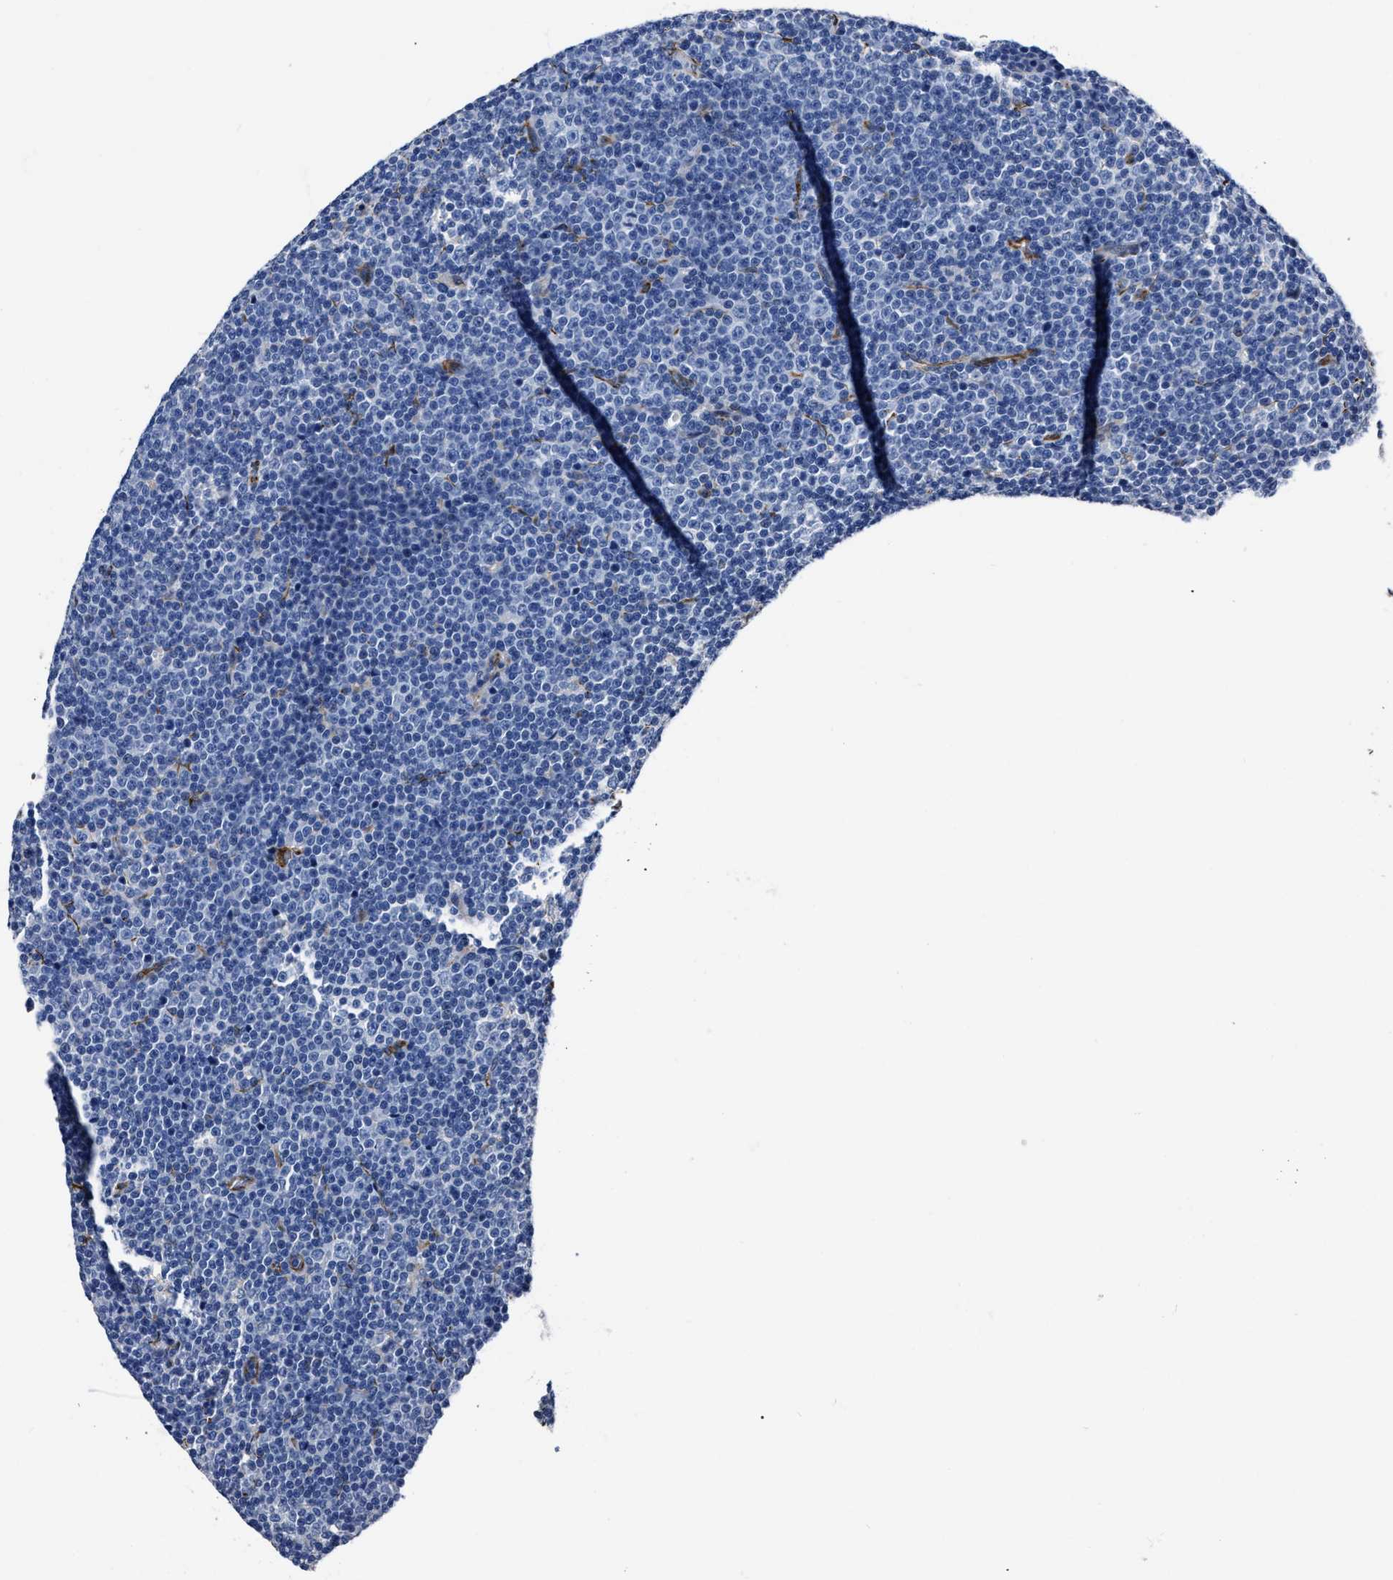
{"staining": {"intensity": "negative", "quantity": "none", "location": "none"}, "tissue": "lymphoma", "cell_type": "Tumor cells", "image_type": "cancer", "snomed": [{"axis": "morphology", "description": "Malignant lymphoma, non-Hodgkin's type, Low grade"}, {"axis": "topography", "description": "Lymph node"}], "caption": "The immunohistochemistry micrograph has no significant expression in tumor cells of low-grade malignant lymphoma, non-Hodgkin's type tissue.", "gene": "OR10G3", "patient": {"sex": "female", "age": 67}}